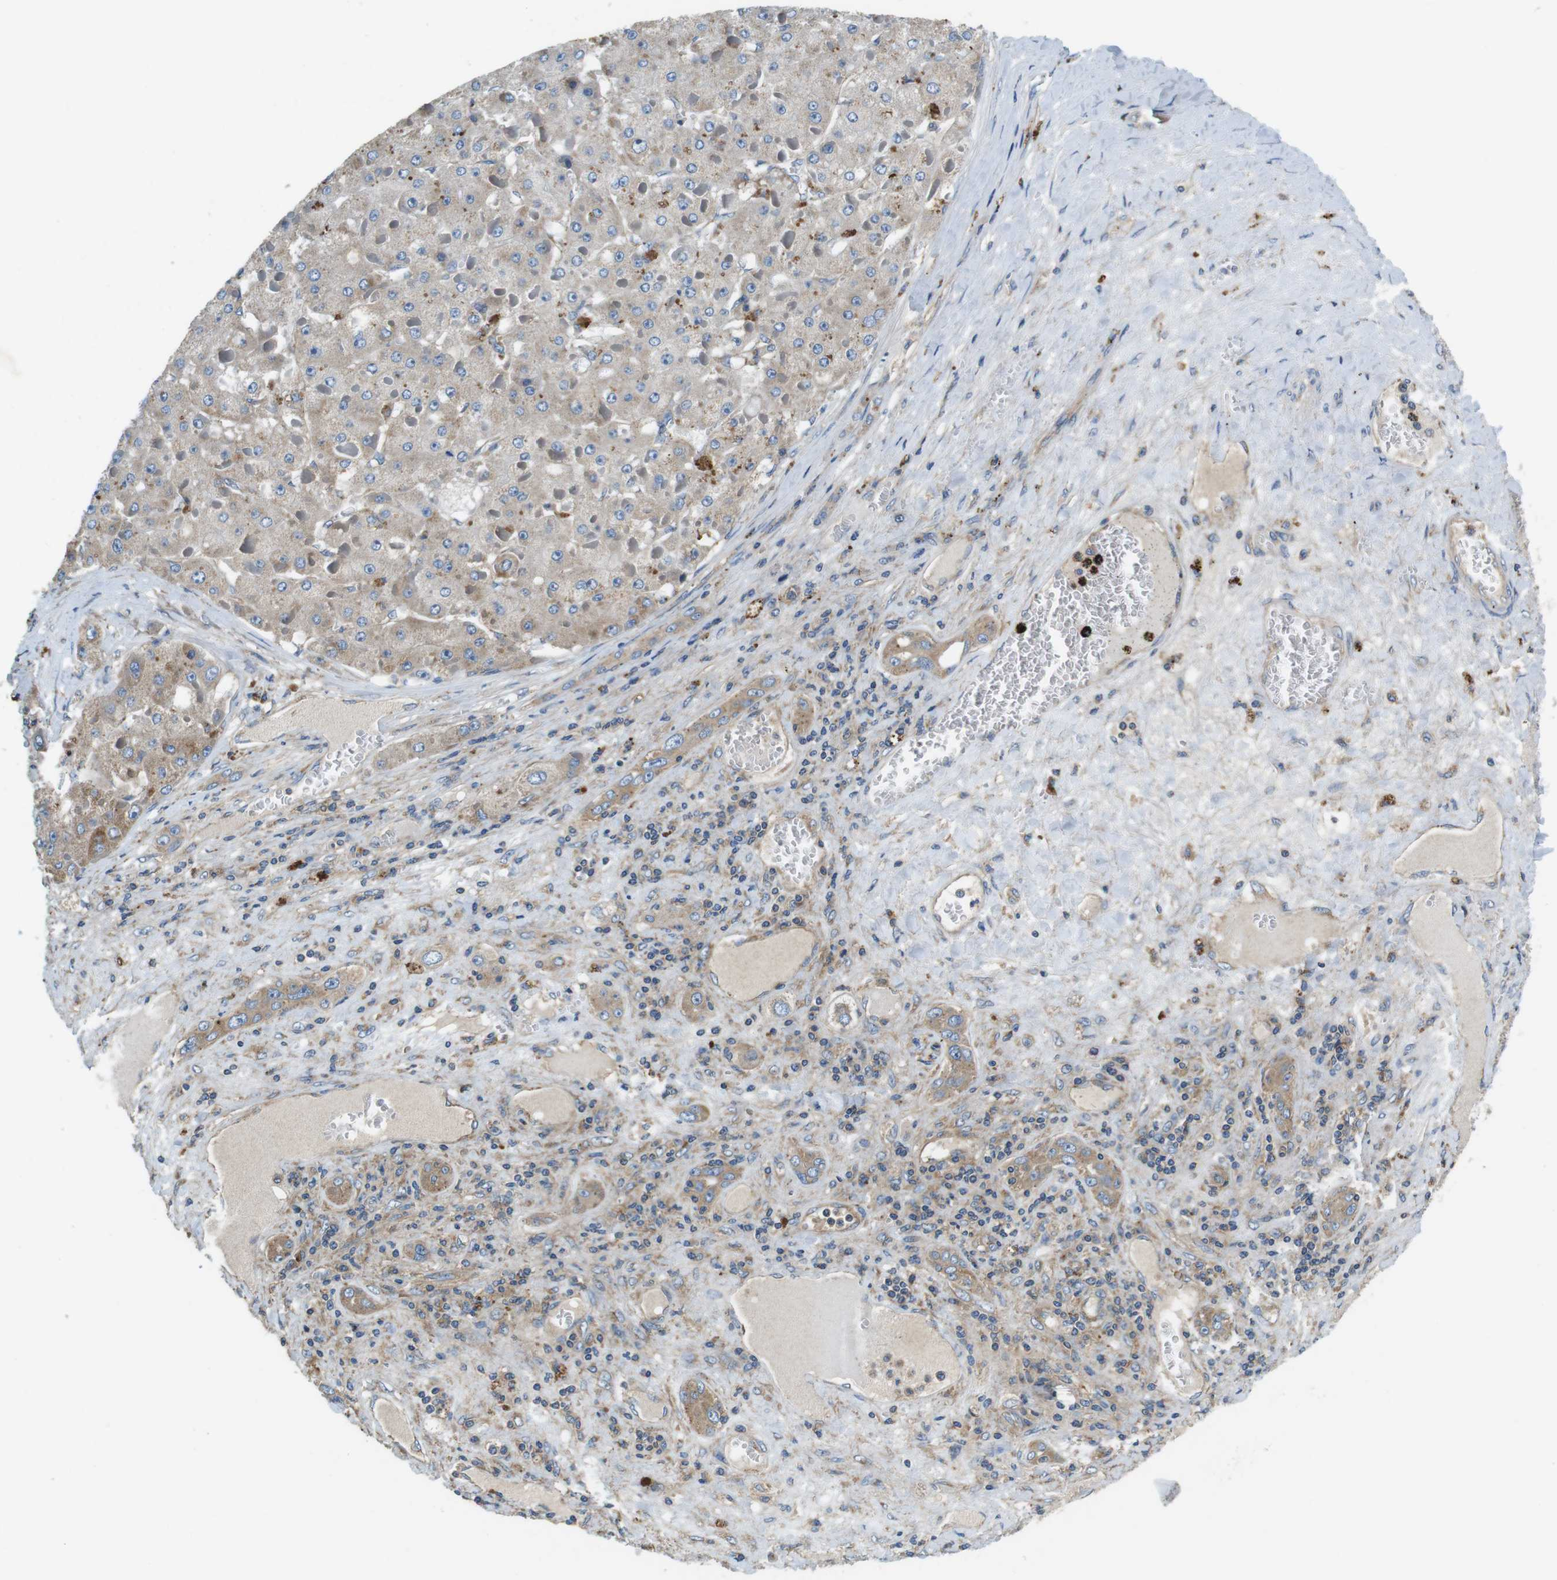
{"staining": {"intensity": "weak", "quantity": "<25%", "location": "cytoplasmic/membranous"}, "tissue": "liver cancer", "cell_type": "Tumor cells", "image_type": "cancer", "snomed": [{"axis": "morphology", "description": "Carcinoma, Hepatocellular, NOS"}, {"axis": "topography", "description": "Liver"}], "caption": "The micrograph reveals no staining of tumor cells in liver cancer (hepatocellular carcinoma). Brightfield microscopy of immunohistochemistry (IHC) stained with DAB (brown) and hematoxylin (blue), captured at high magnification.", "gene": "DENND4C", "patient": {"sex": "female", "age": 73}}